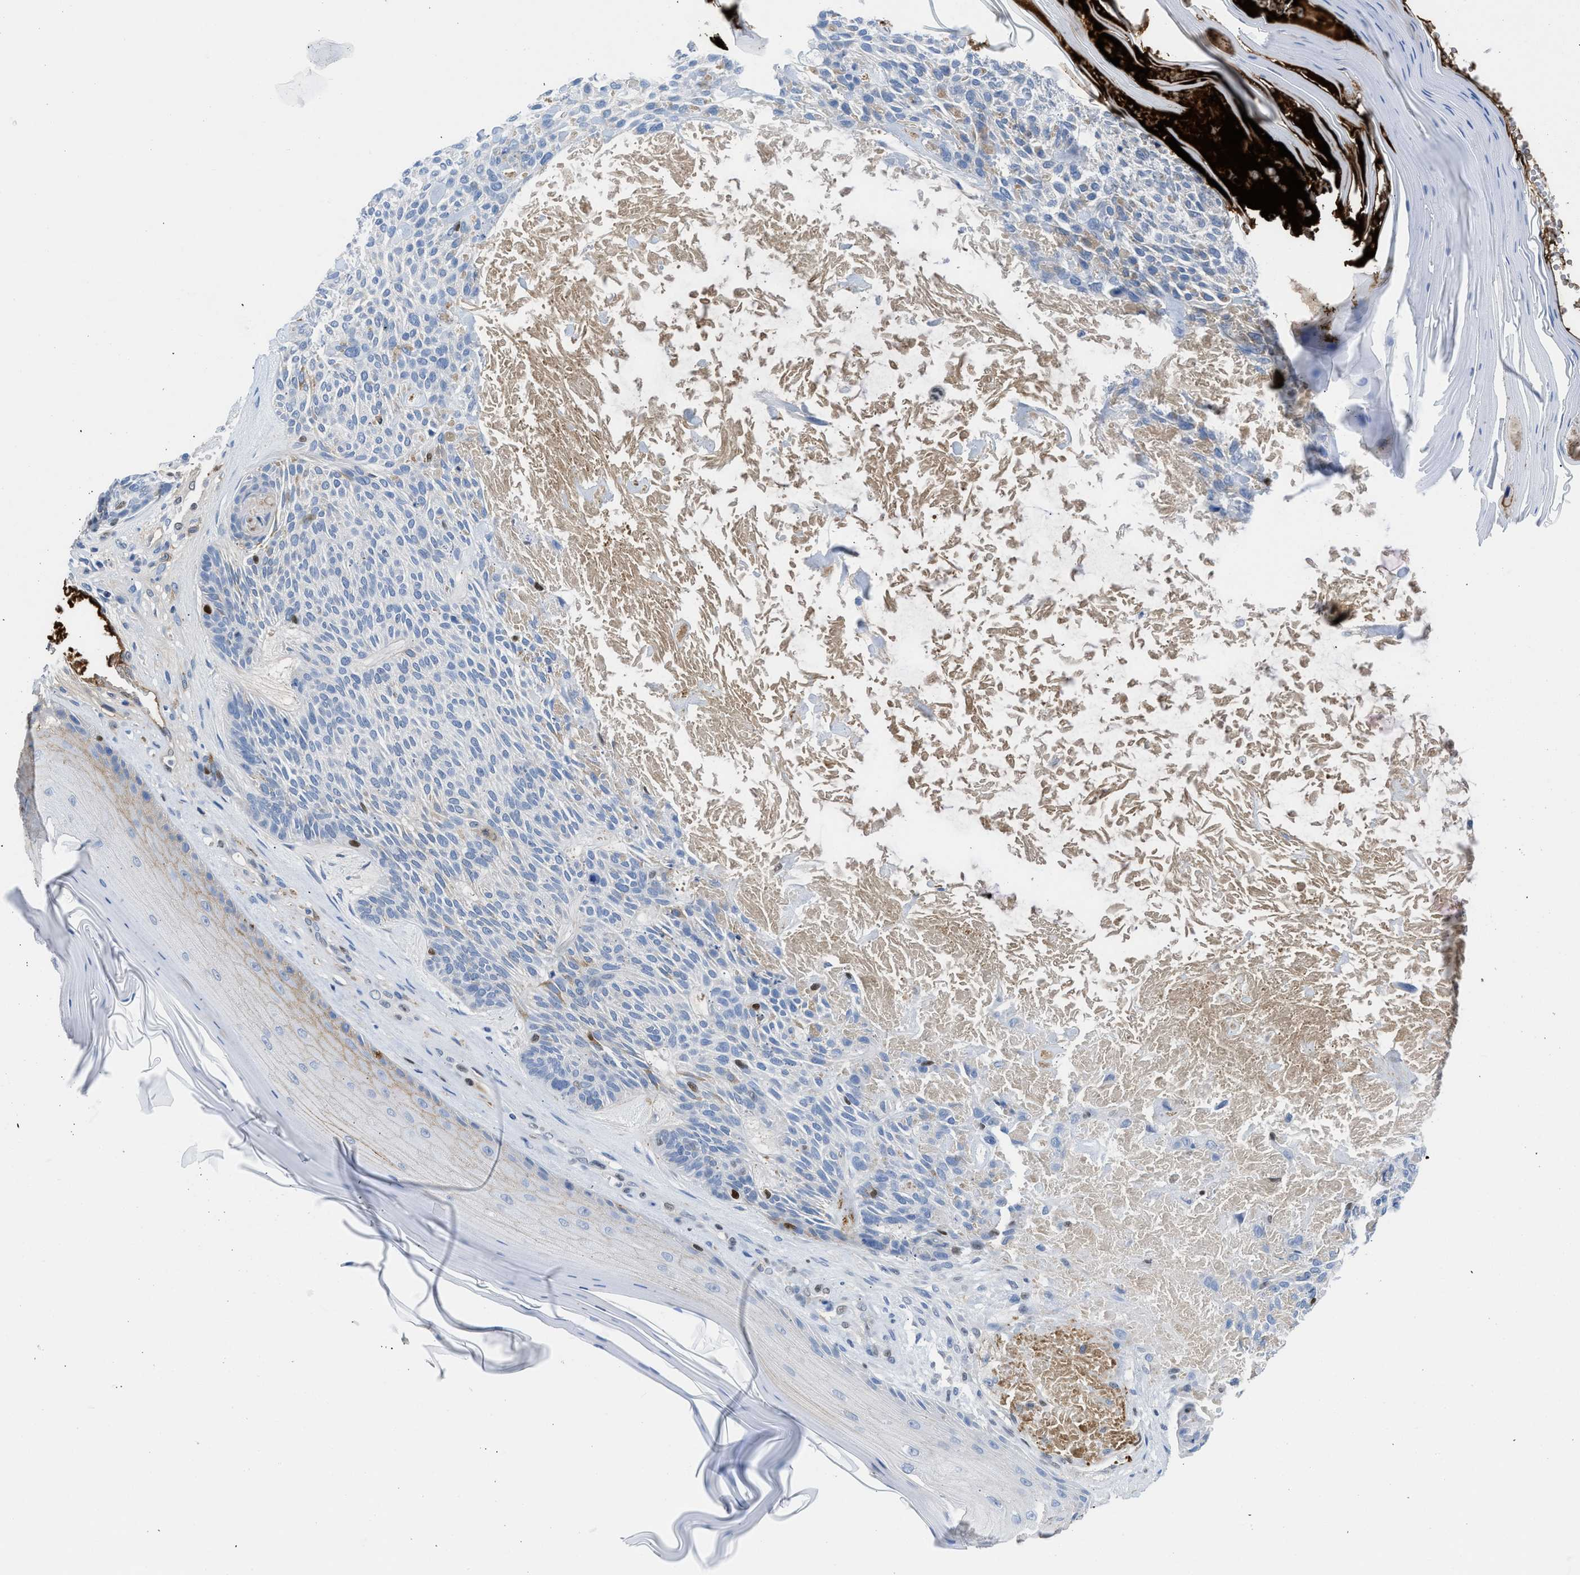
{"staining": {"intensity": "weak", "quantity": "<25%", "location": "cytoplasmic/membranous"}, "tissue": "skin cancer", "cell_type": "Tumor cells", "image_type": "cancer", "snomed": [{"axis": "morphology", "description": "Basal cell carcinoma"}, {"axis": "topography", "description": "Skin"}], "caption": "Tumor cells show no significant protein staining in skin cancer (basal cell carcinoma).", "gene": "LEF1", "patient": {"sex": "male", "age": 55}}